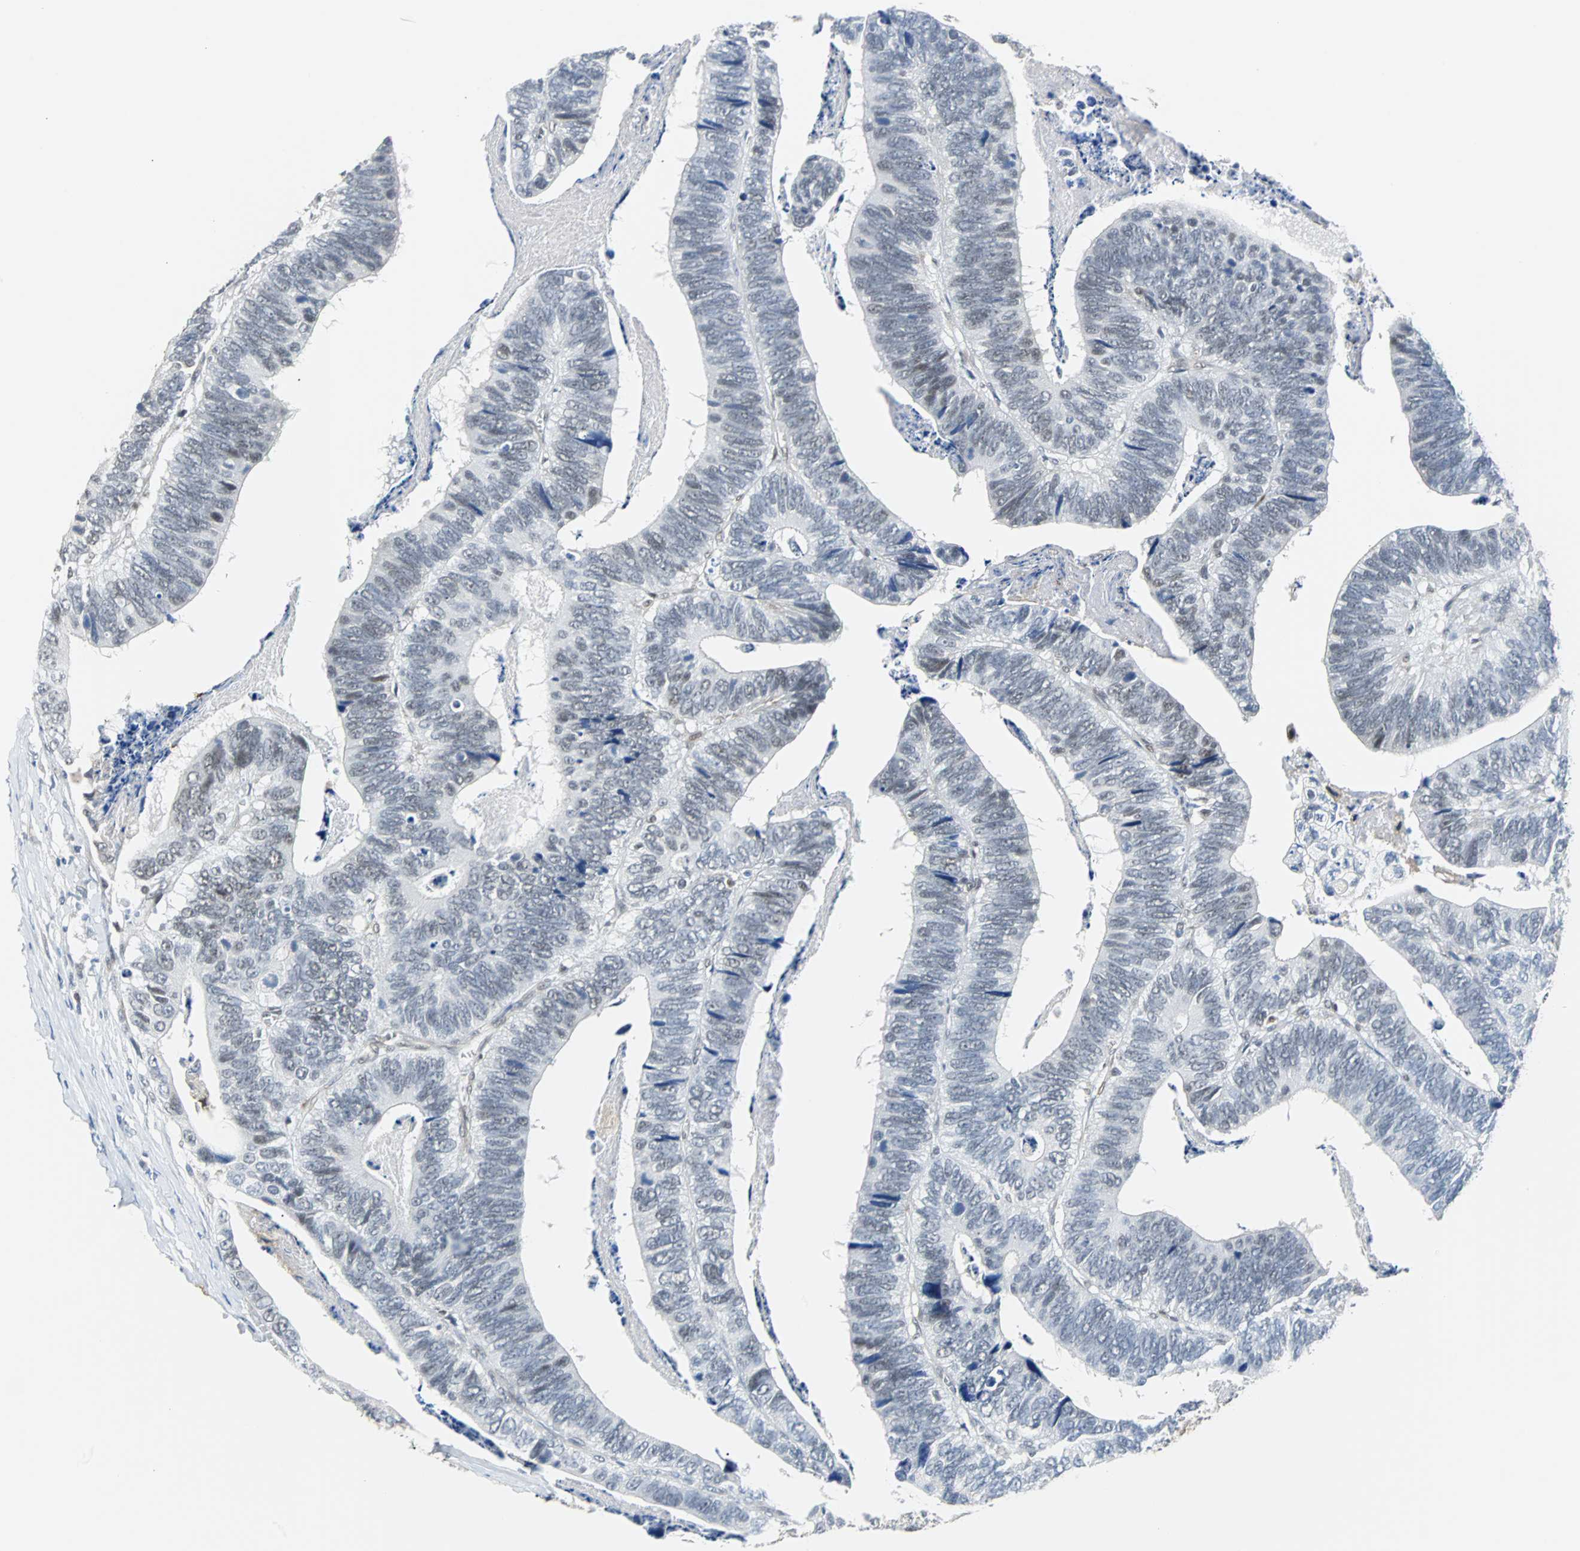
{"staining": {"intensity": "weak", "quantity": "<25%", "location": "nuclear"}, "tissue": "colorectal cancer", "cell_type": "Tumor cells", "image_type": "cancer", "snomed": [{"axis": "morphology", "description": "Adenocarcinoma, NOS"}, {"axis": "topography", "description": "Colon"}], "caption": "Micrograph shows no significant protein staining in tumor cells of colorectal cancer (adenocarcinoma).", "gene": "SIRT1", "patient": {"sex": "male", "age": 72}}